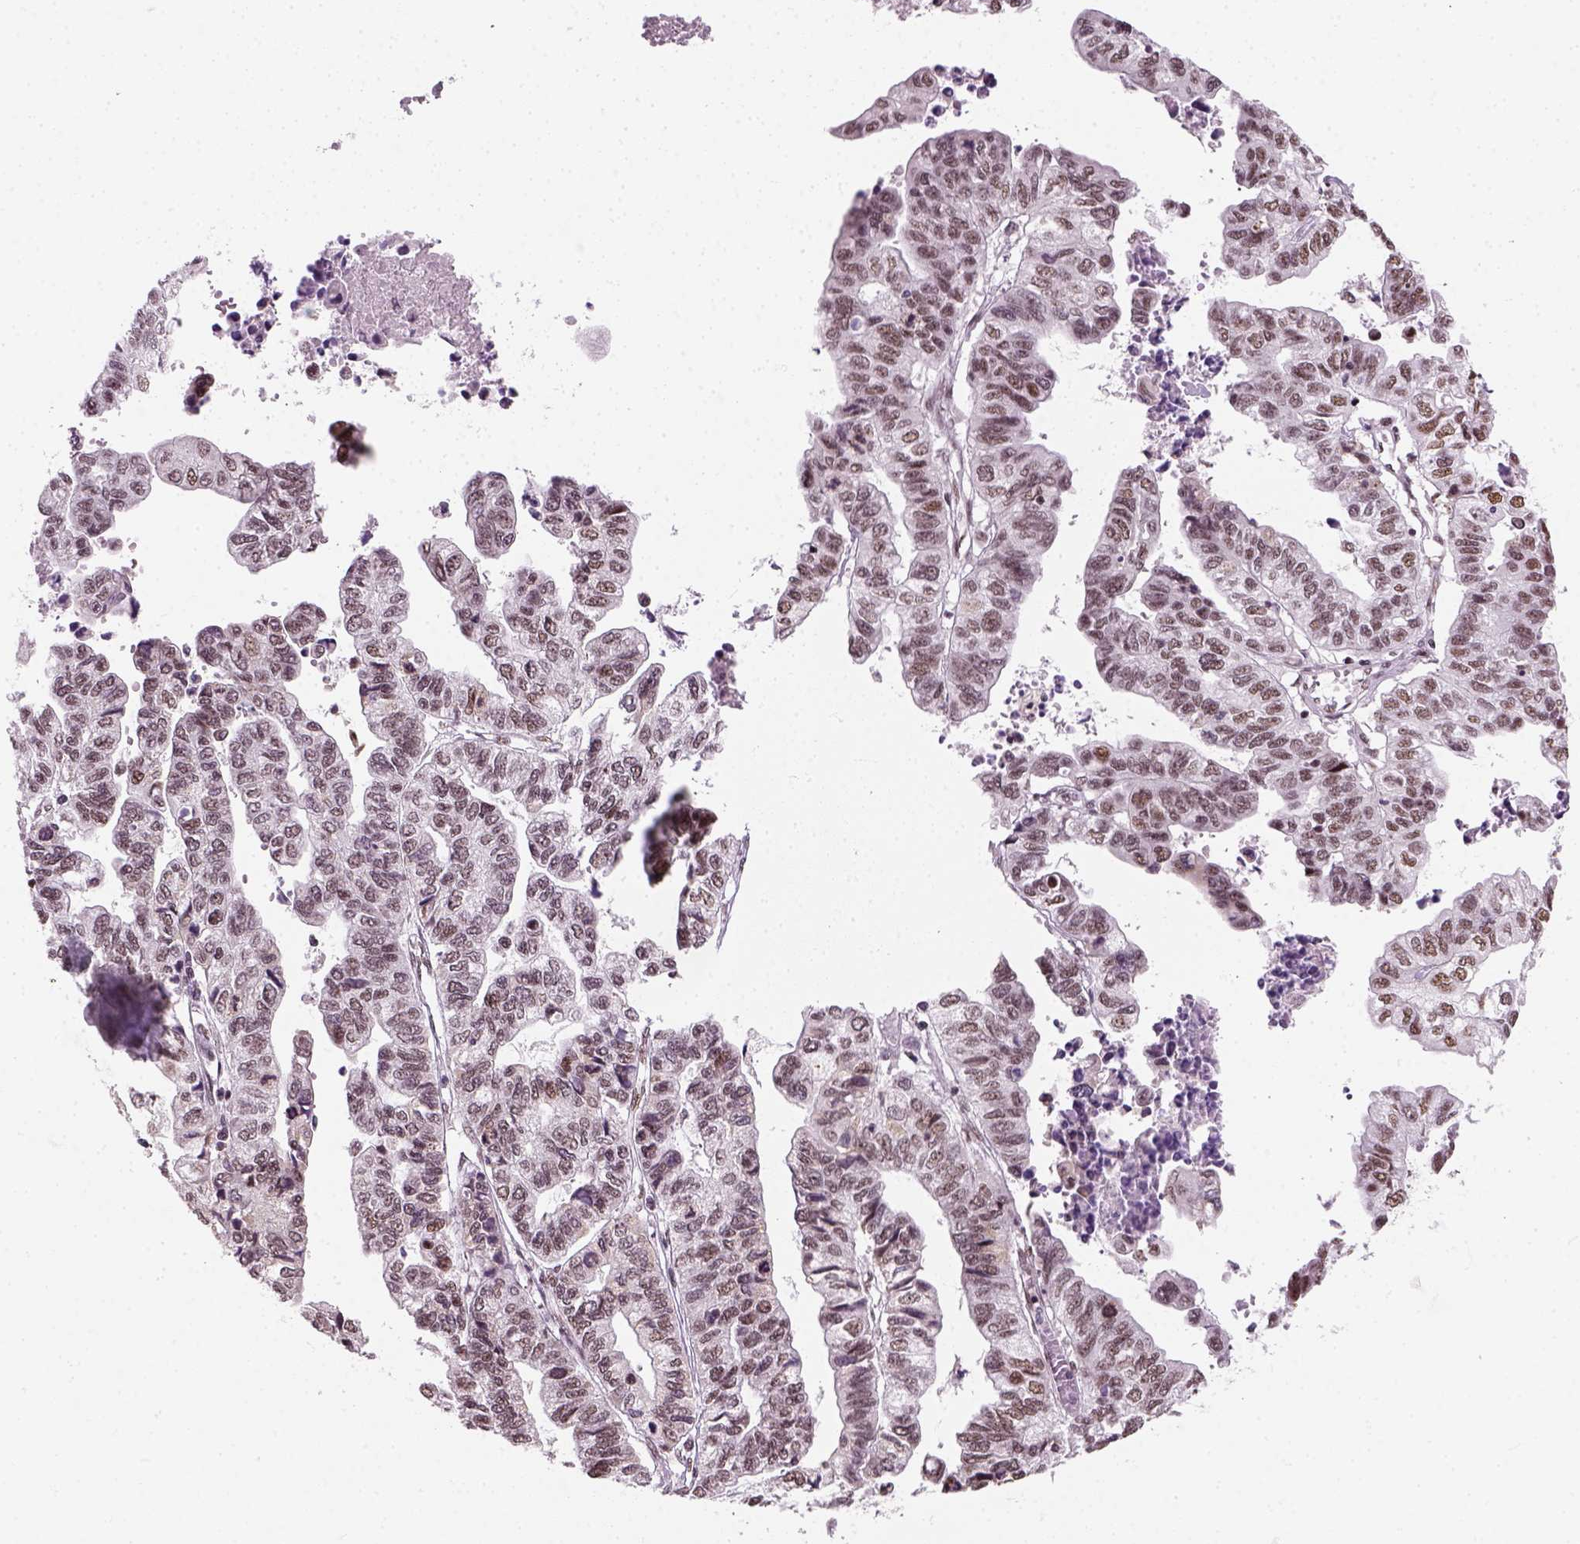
{"staining": {"intensity": "weak", "quantity": "<25%", "location": "nuclear"}, "tissue": "stomach cancer", "cell_type": "Tumor cells", "image_type": "cancer", "snomed": [{"axis": "morphology", "description": "Adenocarcinoma, NOS"}, {"axis": "topography", "description": "Stomach, upper"}], "caption": "Tumor cells show no significant staining in stomach cancer.", "gene": "GTF2F1", "patient": {"sex": "female", "age": 67}}